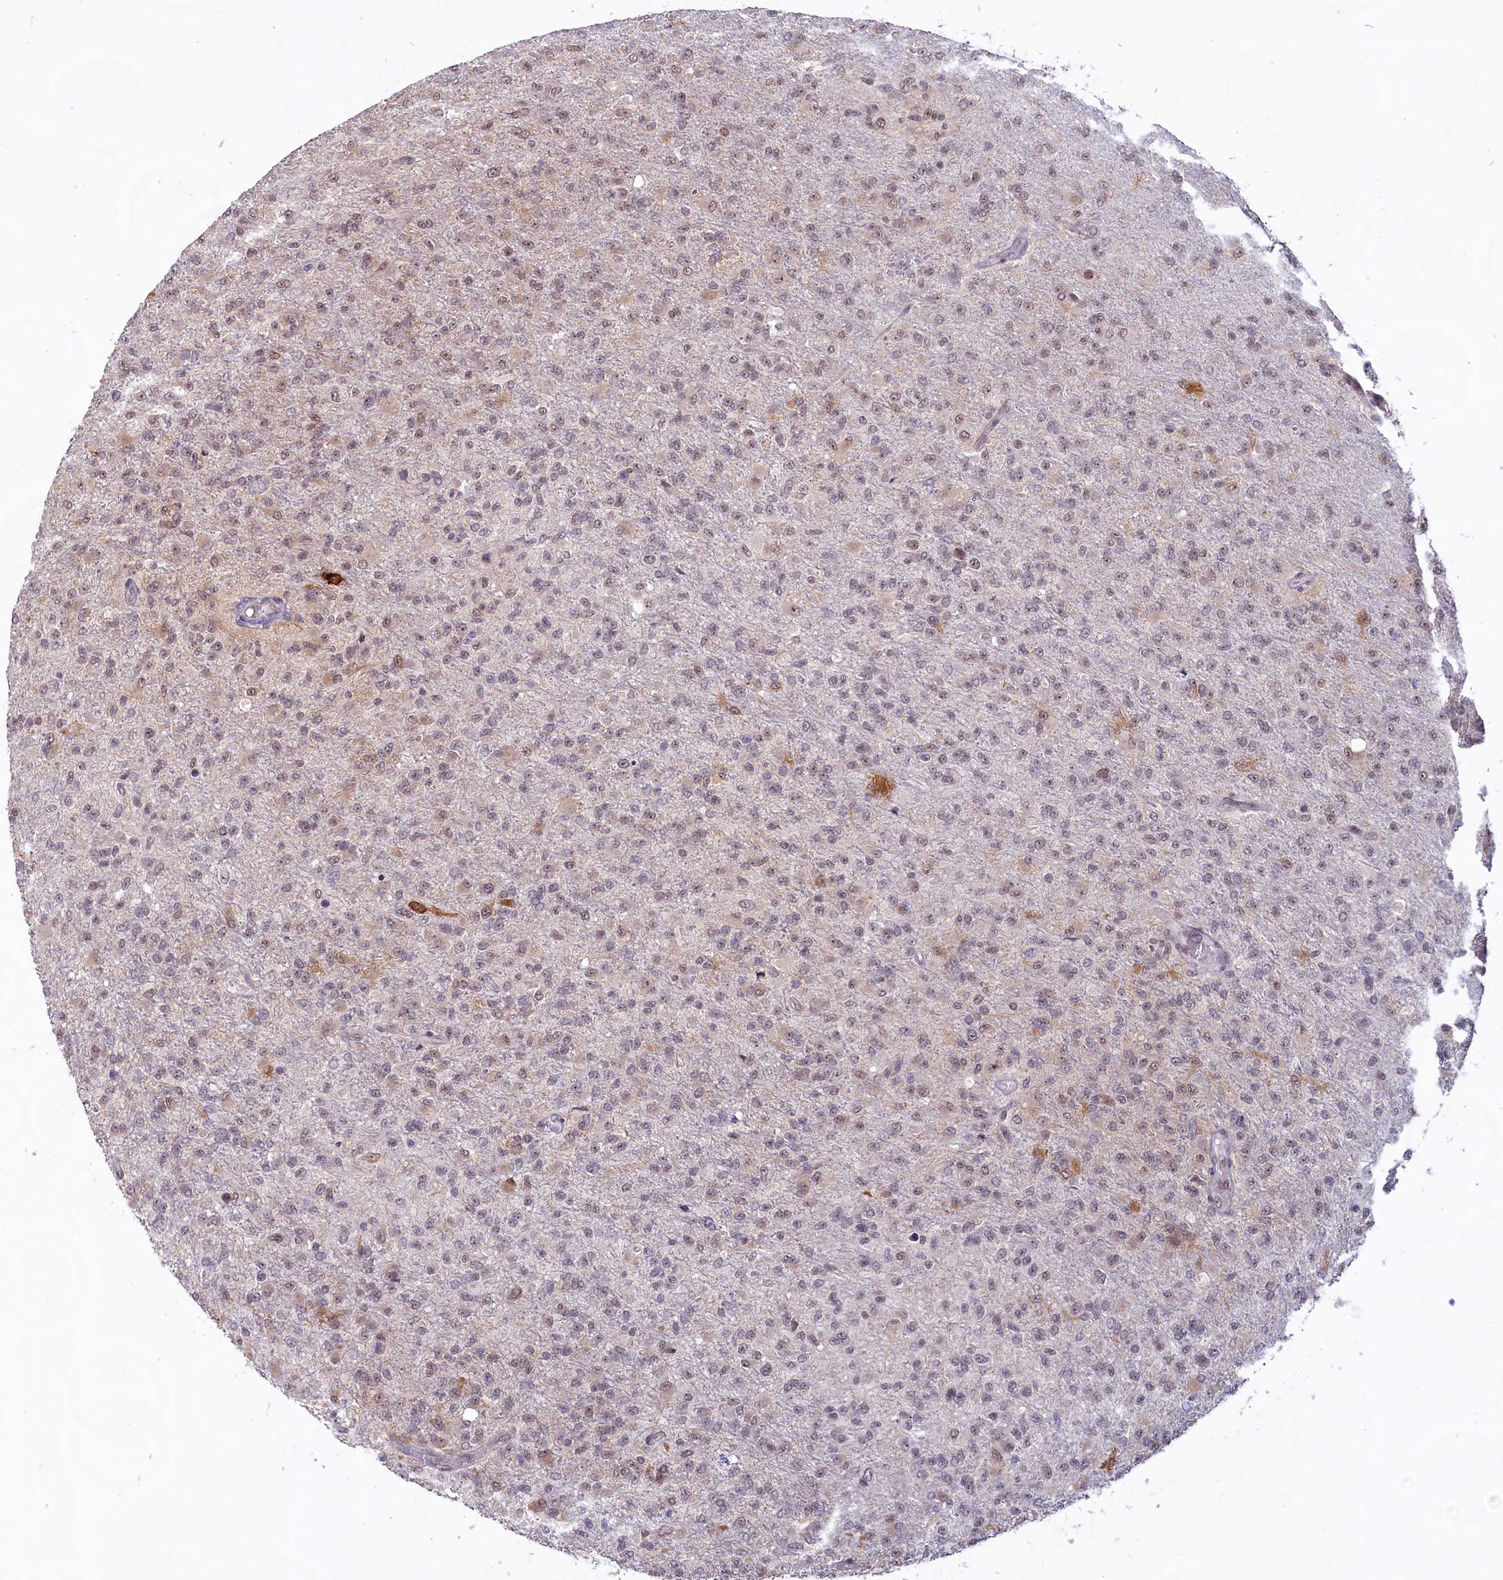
{"staining": {"intensity": "moderate", "quantity": "<25%", "location": "nuclear"}, "tissue": "glioma", "cell_type": "Tumor cells", "image_type": "cancer", "snomed": [{"axis": "morphology", "description": "Glioma, malignant, High grade"}, {"axis": "topography", "description": "Brain"}], "caption": "Immunohistochemical staining of human high-grade glioma (malignant) shows moderate nuclear protein staining in about <25% of tumor cells.", "gene": "C1D", "patient": {"sex": "female", "age": 74}}